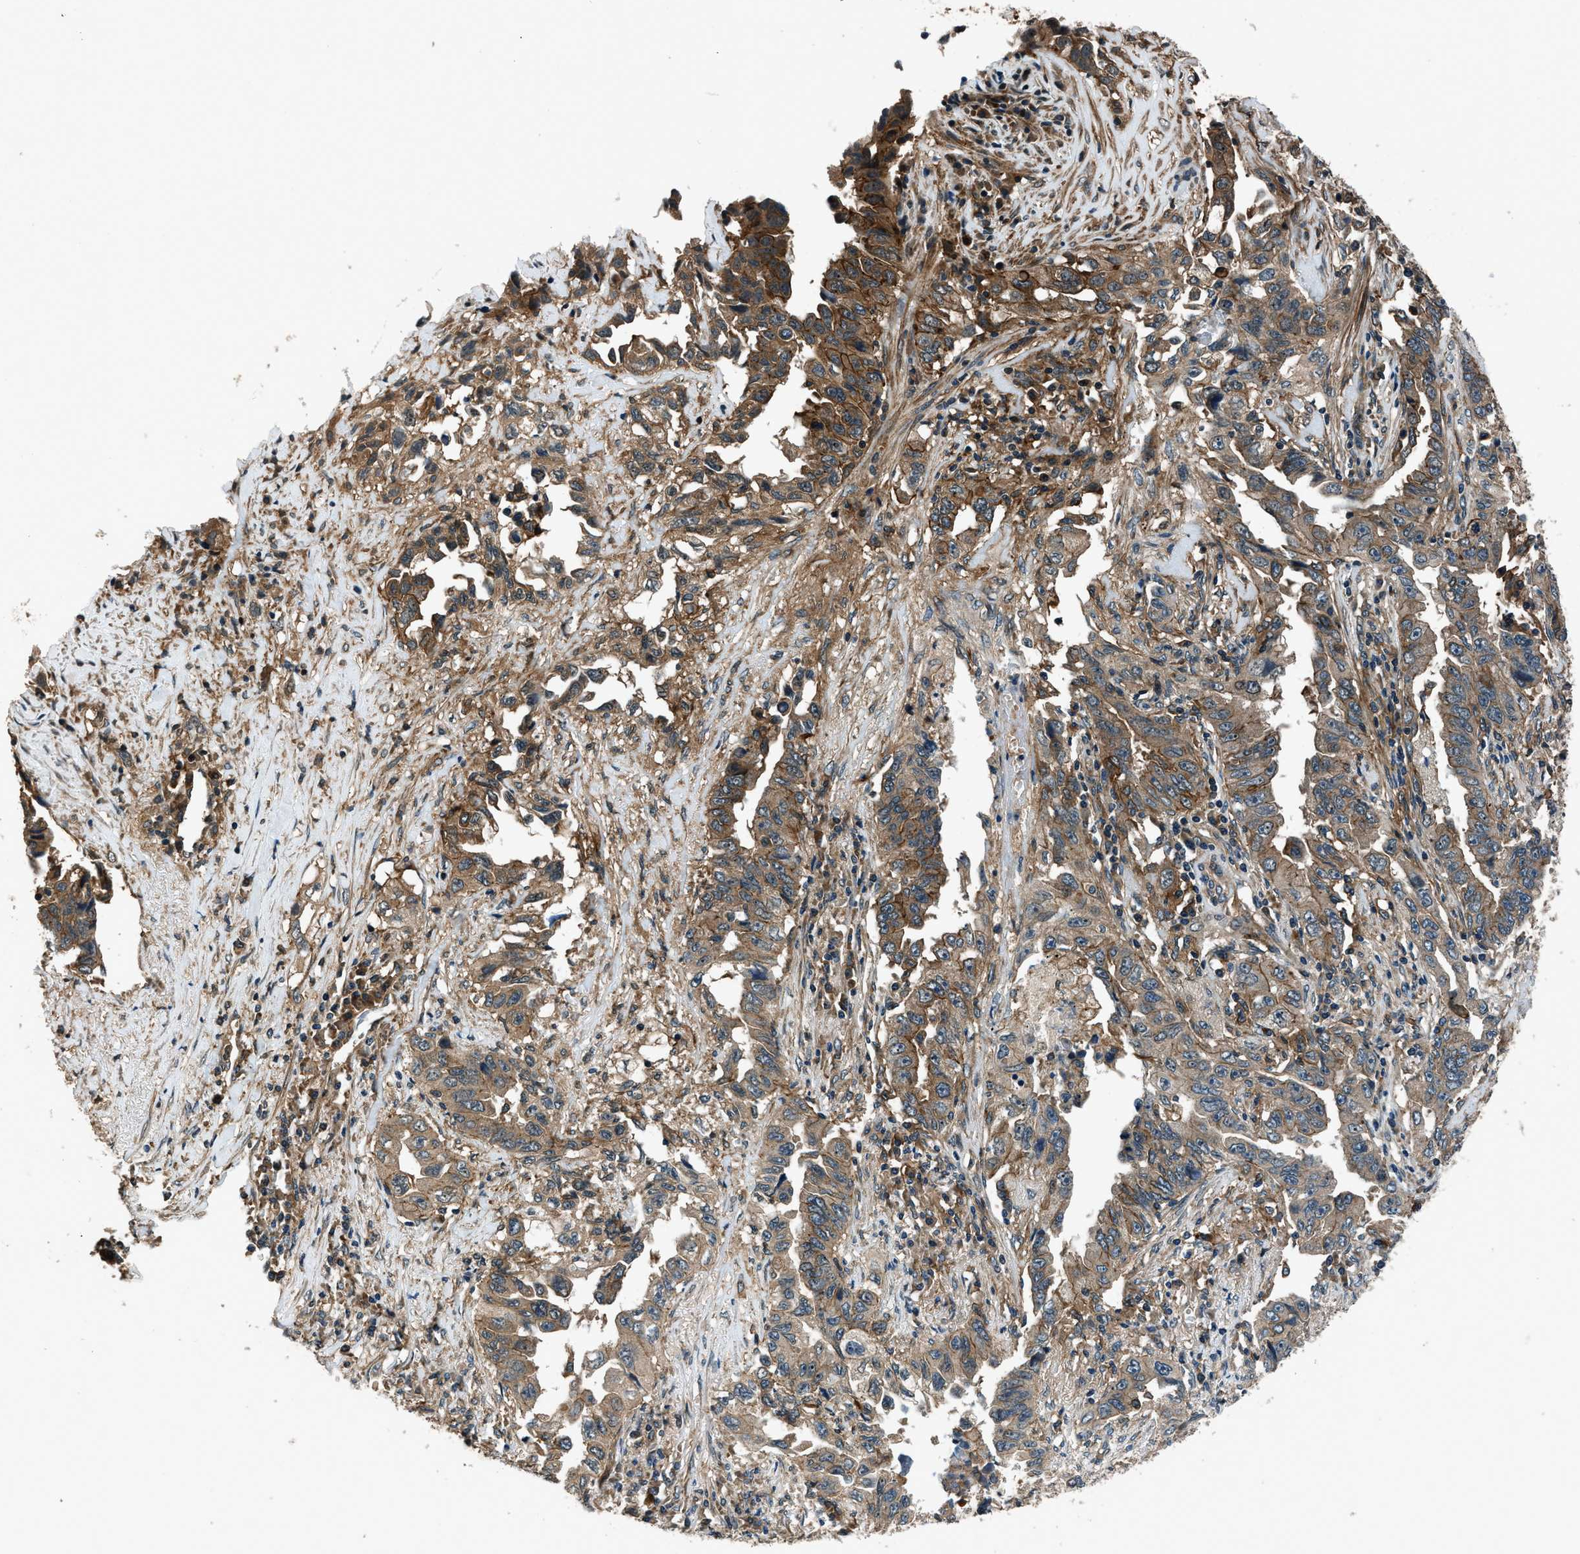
{"staining": {"intensity": "strong", "quantity": ">75%", "location": "cytoplasmic/membranous"}, "tissue": "lung cancer", "cell_type": "Tumor cells", "image_type": "cancer", "snomed": [{"axis": "morphology", "description": "Adenocarcinoma, NOS"}, {"axis": "topography", "description": "Lung"}], "caption": "Lung adenocarcinoma stained with IHC displays strong cytoplasmic/membranous positivity in about >75% of tumor cells. Nuclei are stained in blue.", "gene": "ARHGEF11", "patient": {"sex": "female", "age": 51}}